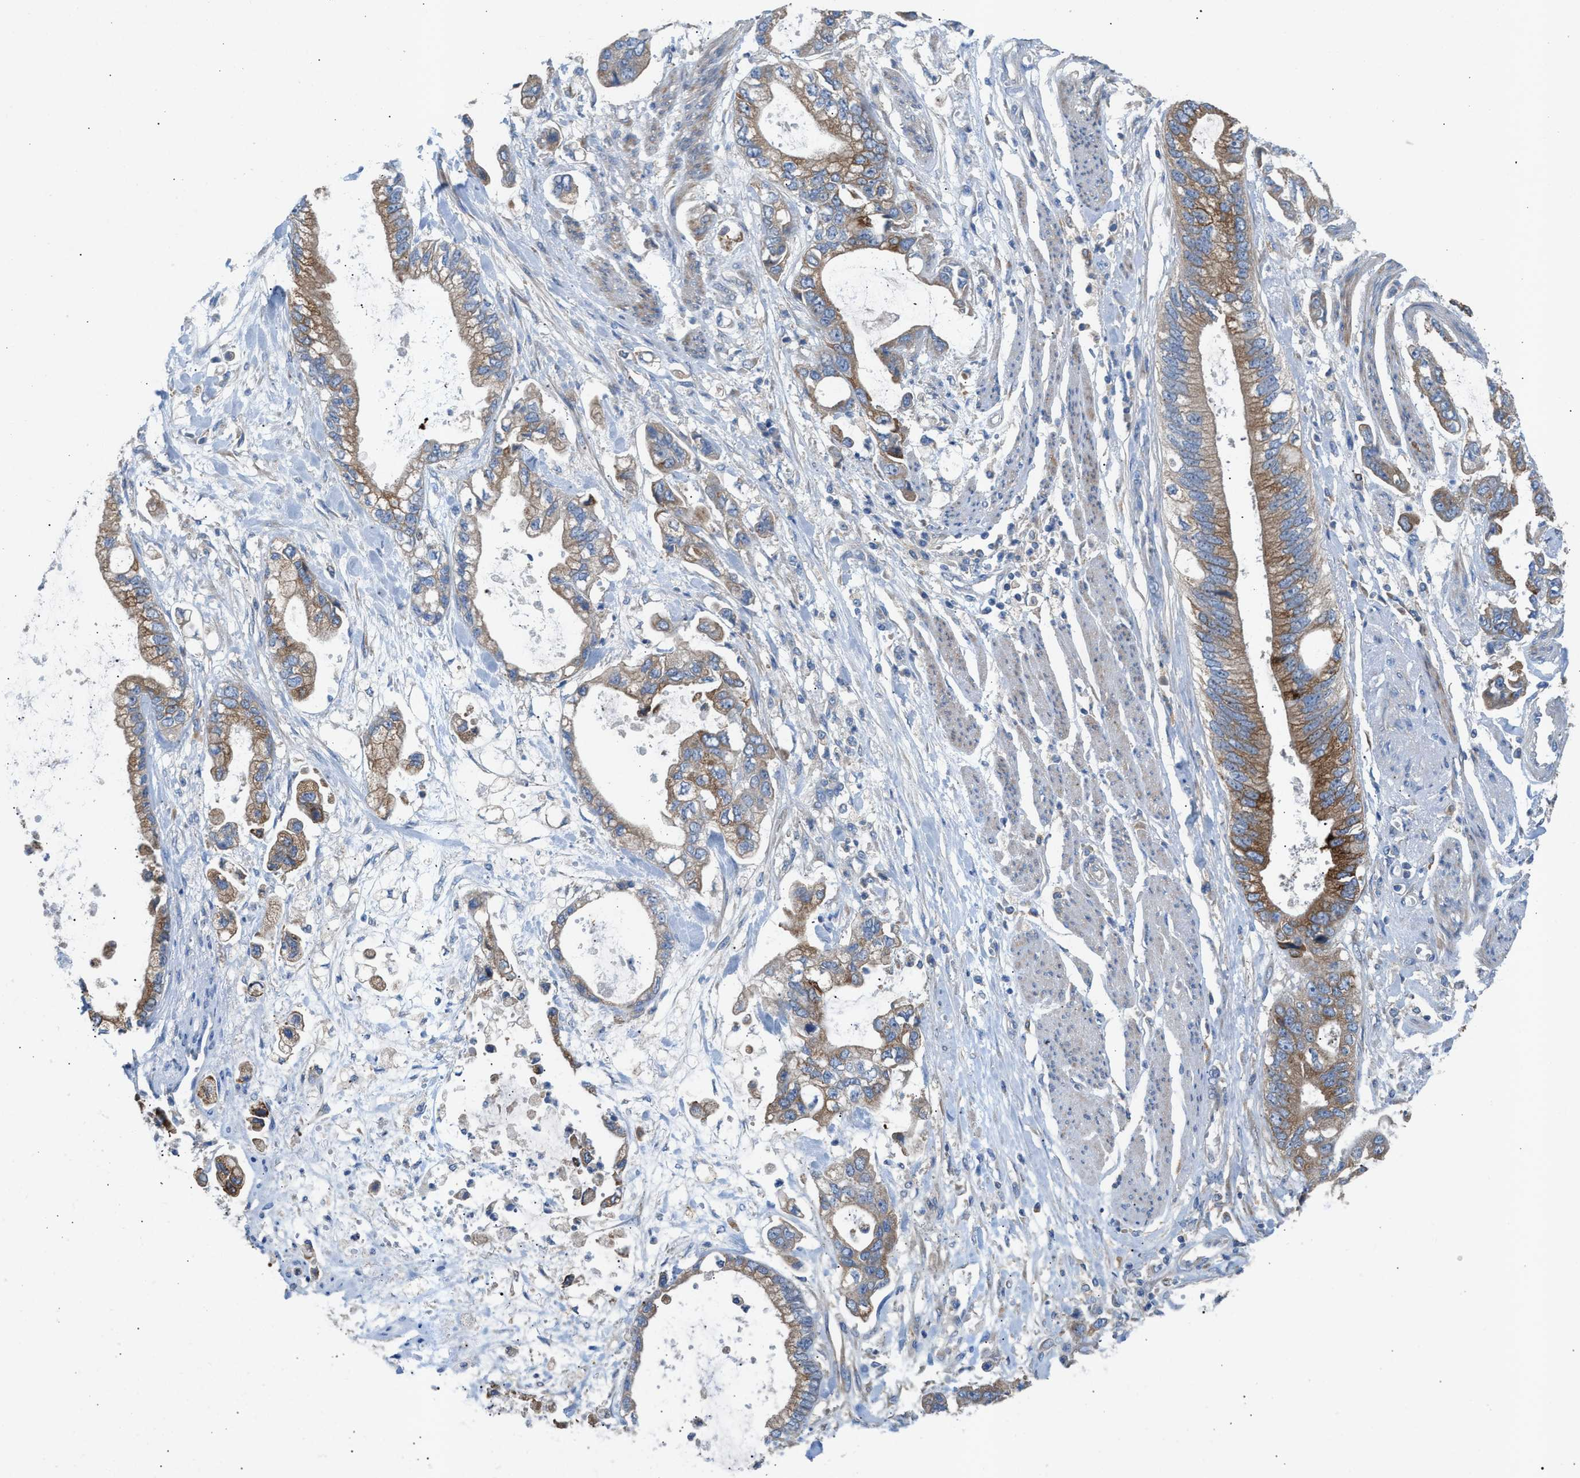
{"staining": {"intensity": "weak", "quantity": ">75%", "location": "cytoplasmic/membranous"}, "tissue": "stomach cancer", "cell_type": "Tumor cells", "image_type": "cancer", "snomed": [{"axis": "morphology", "description": "Normal tissue, NOS"}, {"axis": "morphology", "description": "Adenocarcinoma, NOS"}, {"axis": "topography", "description": "Stomach"}], "caption": "Protein staining exhibits weak cytoplasmic/membranous positivity in about >75% of tumor cells in adenocarcinoma (stomach).", "gene": "AOAH", "patient": {"sex": "male", "age": 62}}